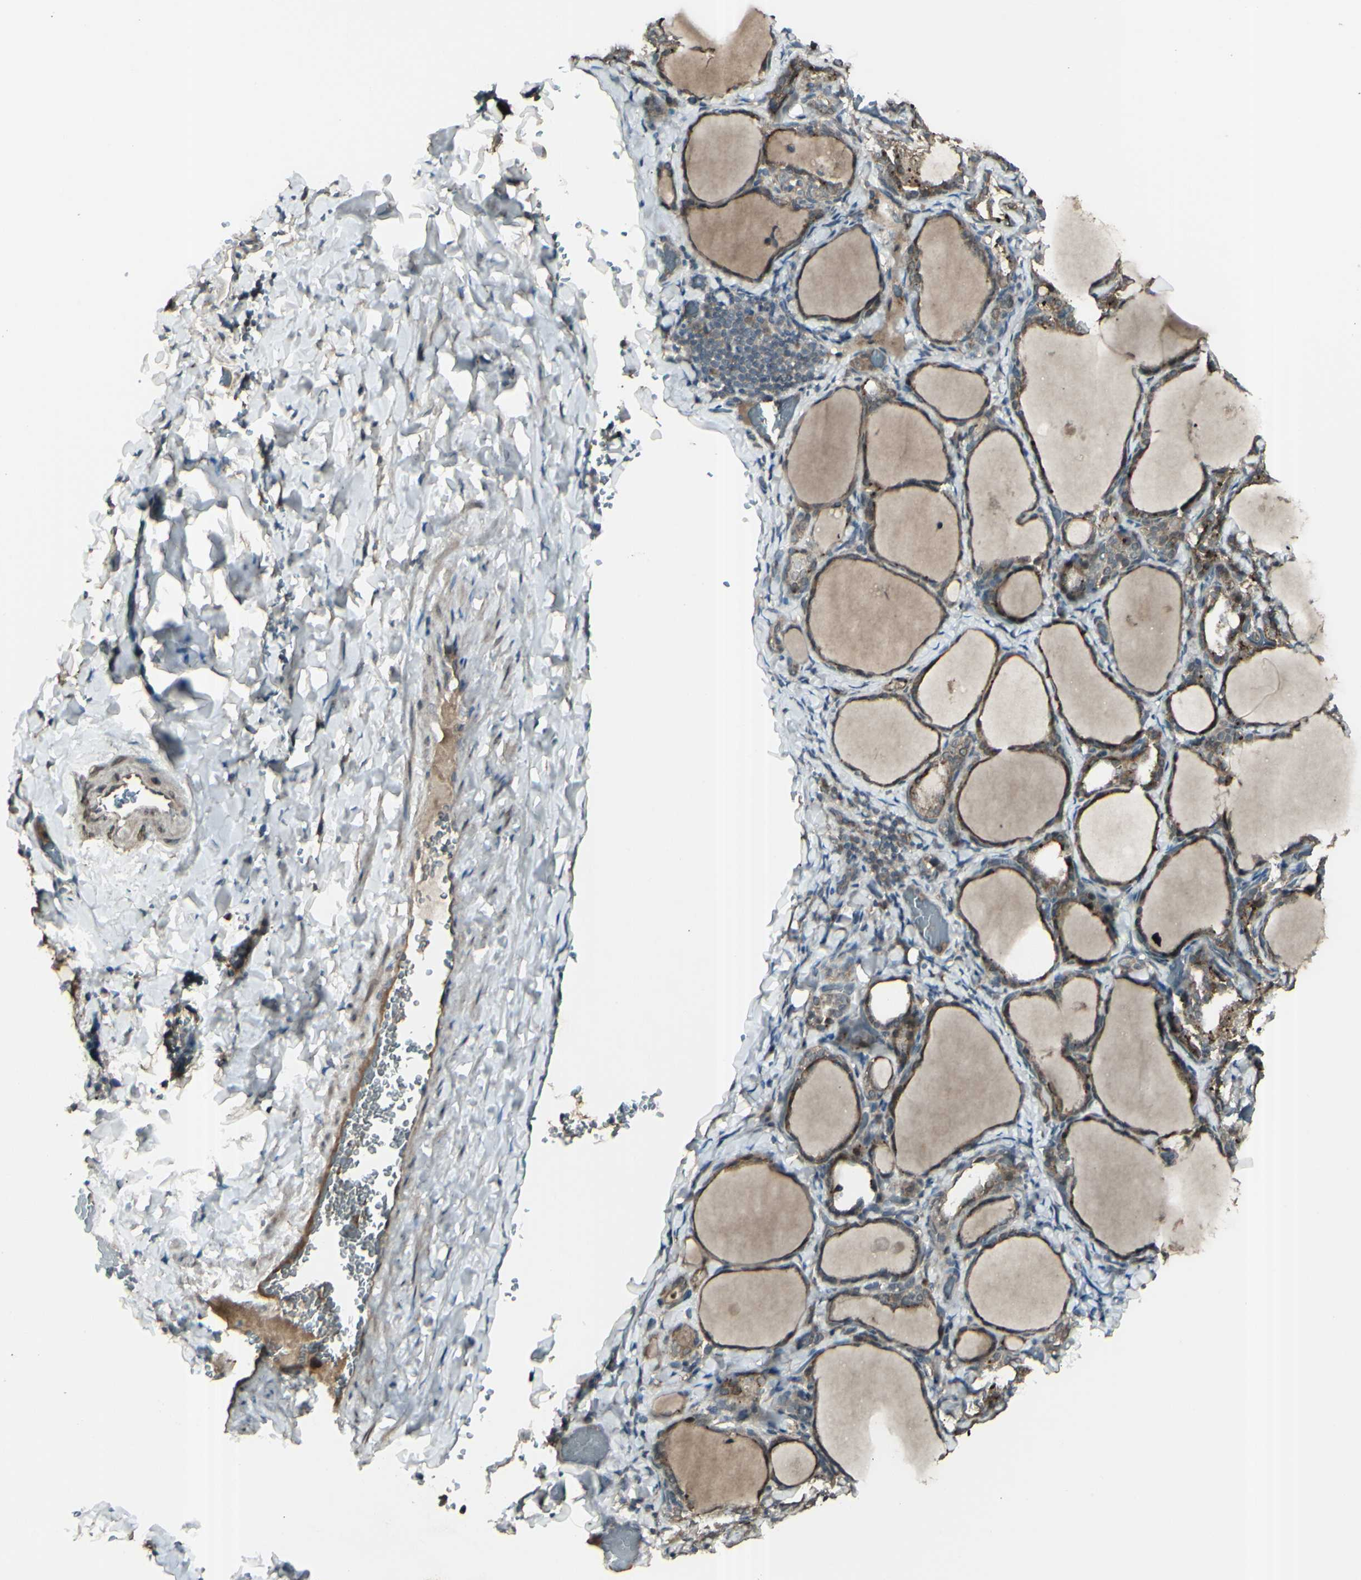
{"staining": {"intensity": "strong", "quantity": "25%-75%", "location": "cytoplasmic/membranous"}, "tissue": "thyroid gland", "cell_type": "Glandular cells", "image_type": "normal", "snomed": [{"axis": "morphology", "description": "Normal tissue, NOS"}, {"axis": "morphology", "description": "Papillary adenocarcinoma, NOS"}, {"axis": "topography", "description": "Thyroid gland"}], "caption": "Strong cytoplasmic/membranous positivity for a protein is present in approximately 25%-75% of glandular cells of normal thyroid gland using IHC.", "gene": "GNAS", "patient": {"sex": "female", "age": 30}}